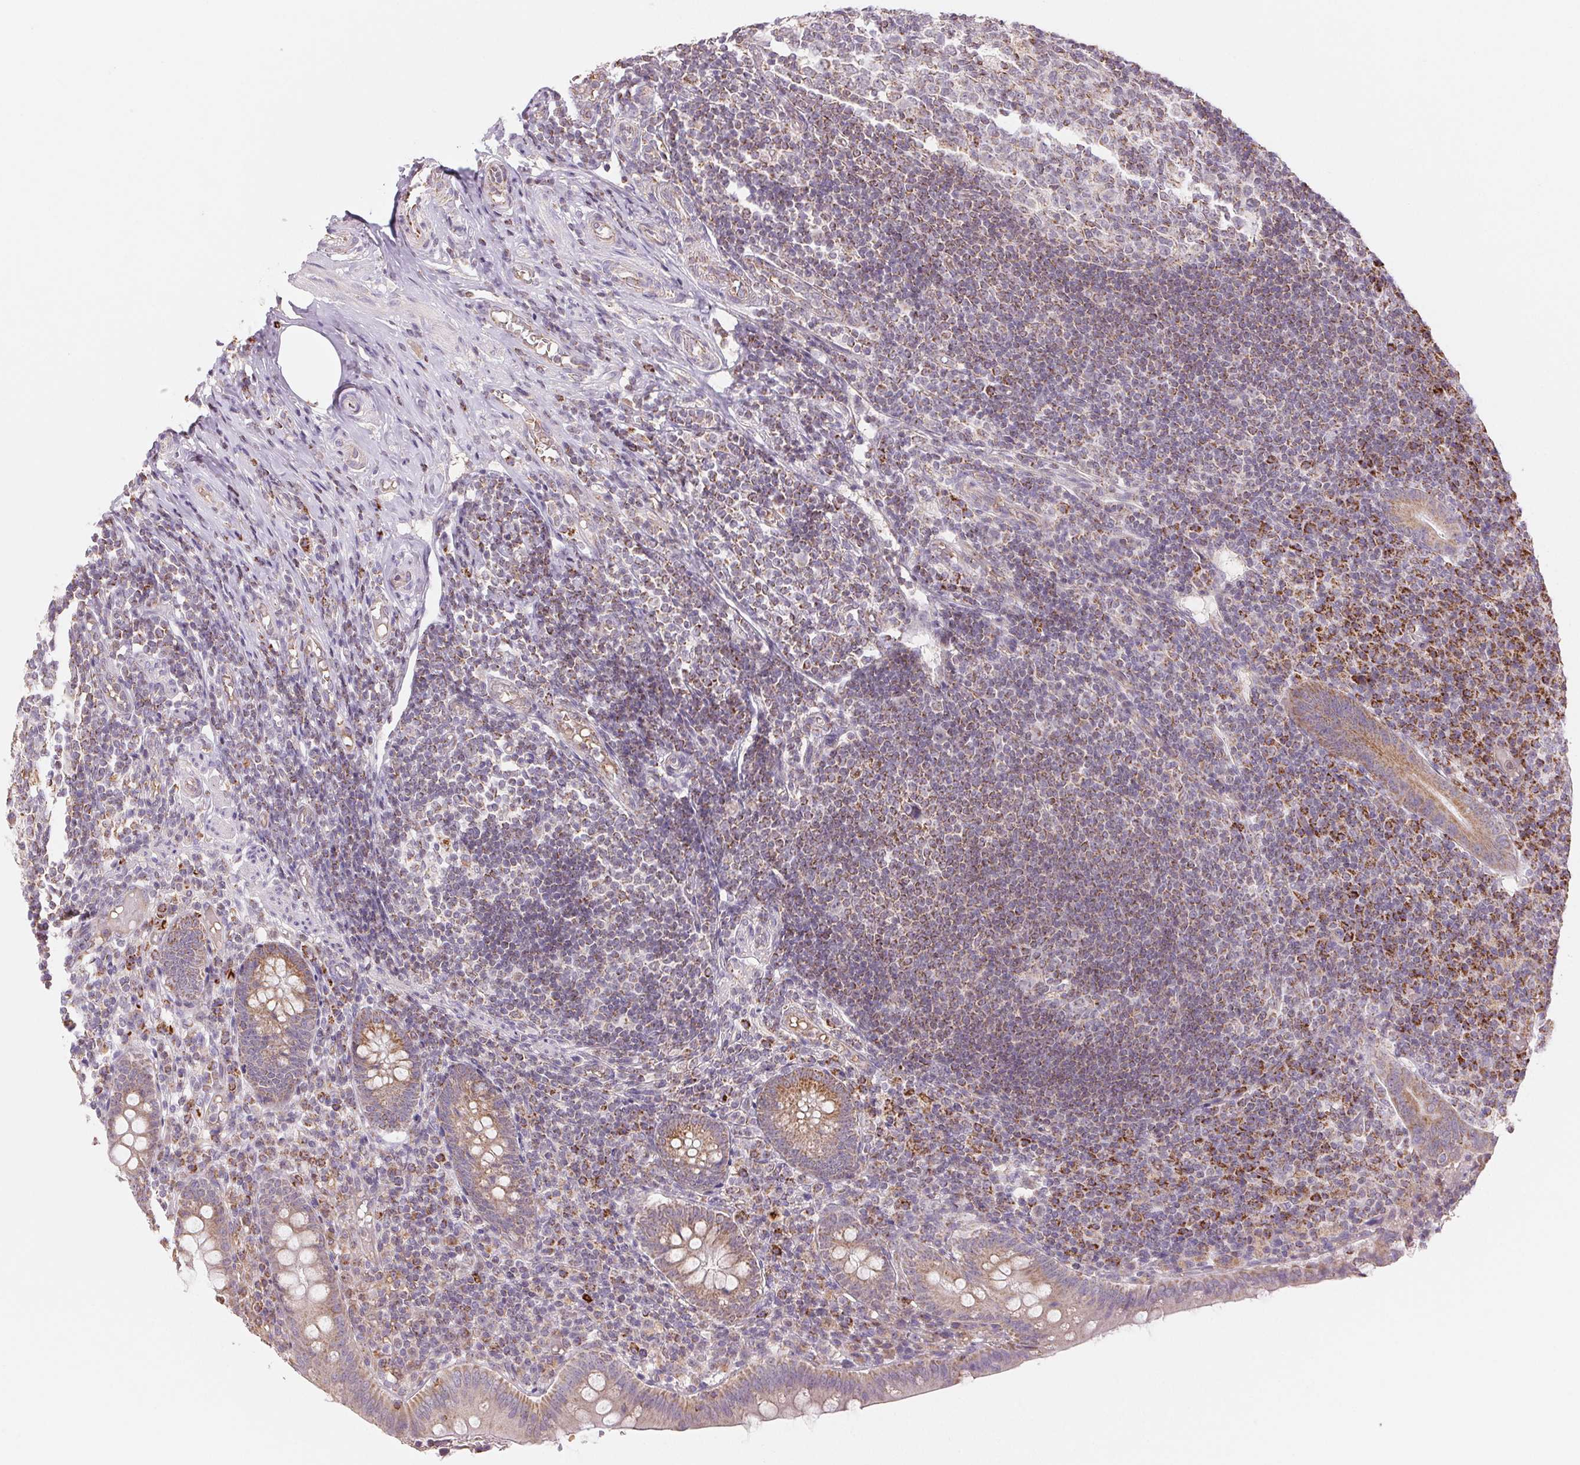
{"staining": {"intensity": "moderate", "quantity": "25%-75%", "location": "cytoplasmic/membranous"}, "tissue": "appendix", "cell_type": "Glandular cells", "image_type": "normal", "snomed": [{"axis": "morphology", "description": "Normal tissue, NOS"}, {"axis": "topography", "description": "Appendix"}], "caption": "DAB immunohistochemical staining of unremarkable appendix shows moderate cytoplasmic/membranous protein positivity in approximately 25%-75% of glandular cells.", "gene": "HINT2", "patient": {"sex": "male", "age": 18}}